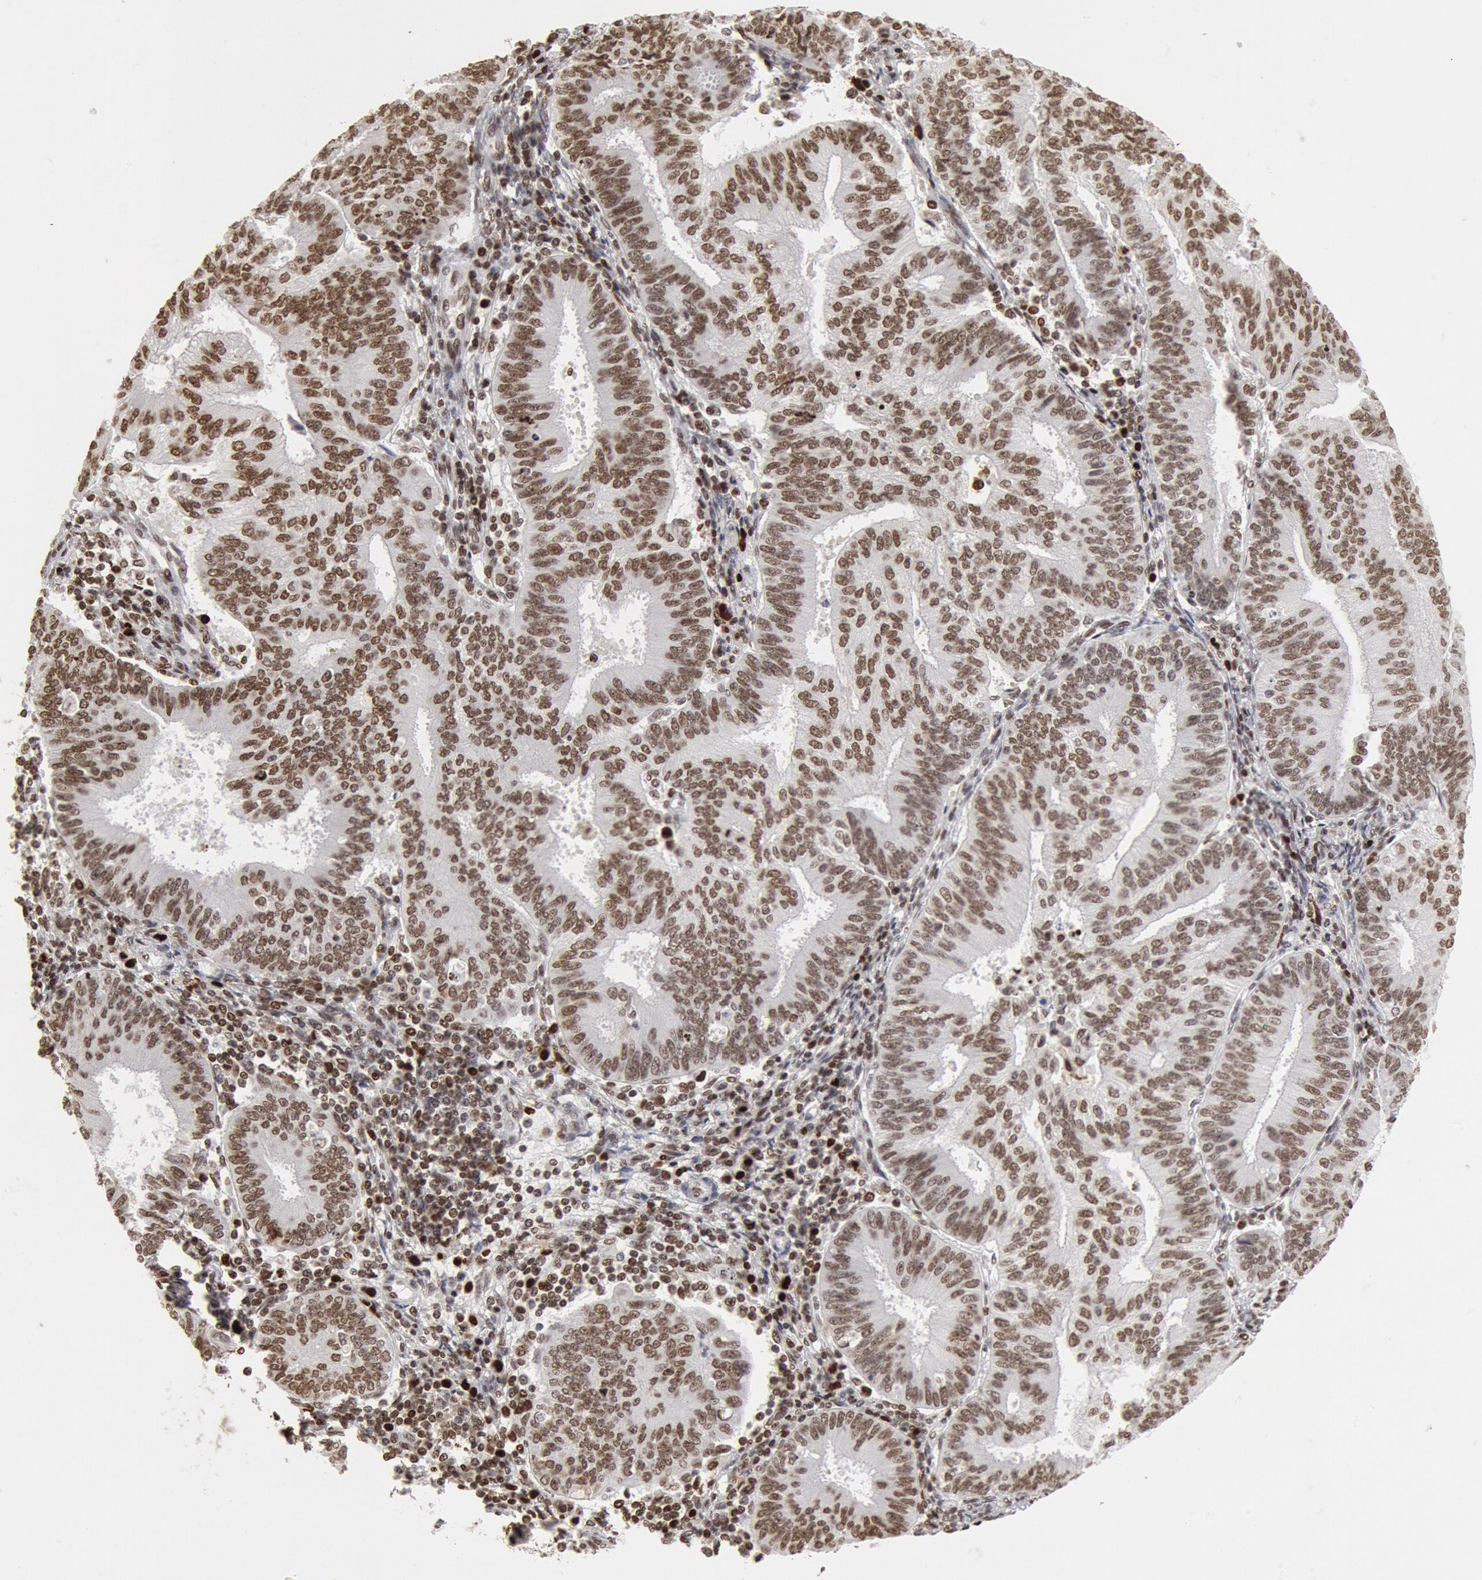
{"staining": {"intensity": "moderate", "quantity": ">75%", "location": "nuclear"}, "tissue": "endometrial cancer", "cell_type": "Tumor cells", "image_type": "cancer", "snomed": [{"axis": "morphology", "description": "Adenocarcinoma, NOS"}, {"axis": "topography", "description": "Endometrium"}], "caption": "Immunohistochemical staining of endometrial adenocarcinoma demonstrates medium levels of moderate nuclear protein expression in approximately >75% of tumor cells. (DAB (3,3'-diaminobenzidine) IHC with brightfield microscopy, high magnification).", "gene": "SUB1", "patient": {"sex": "female", "age": 55}}